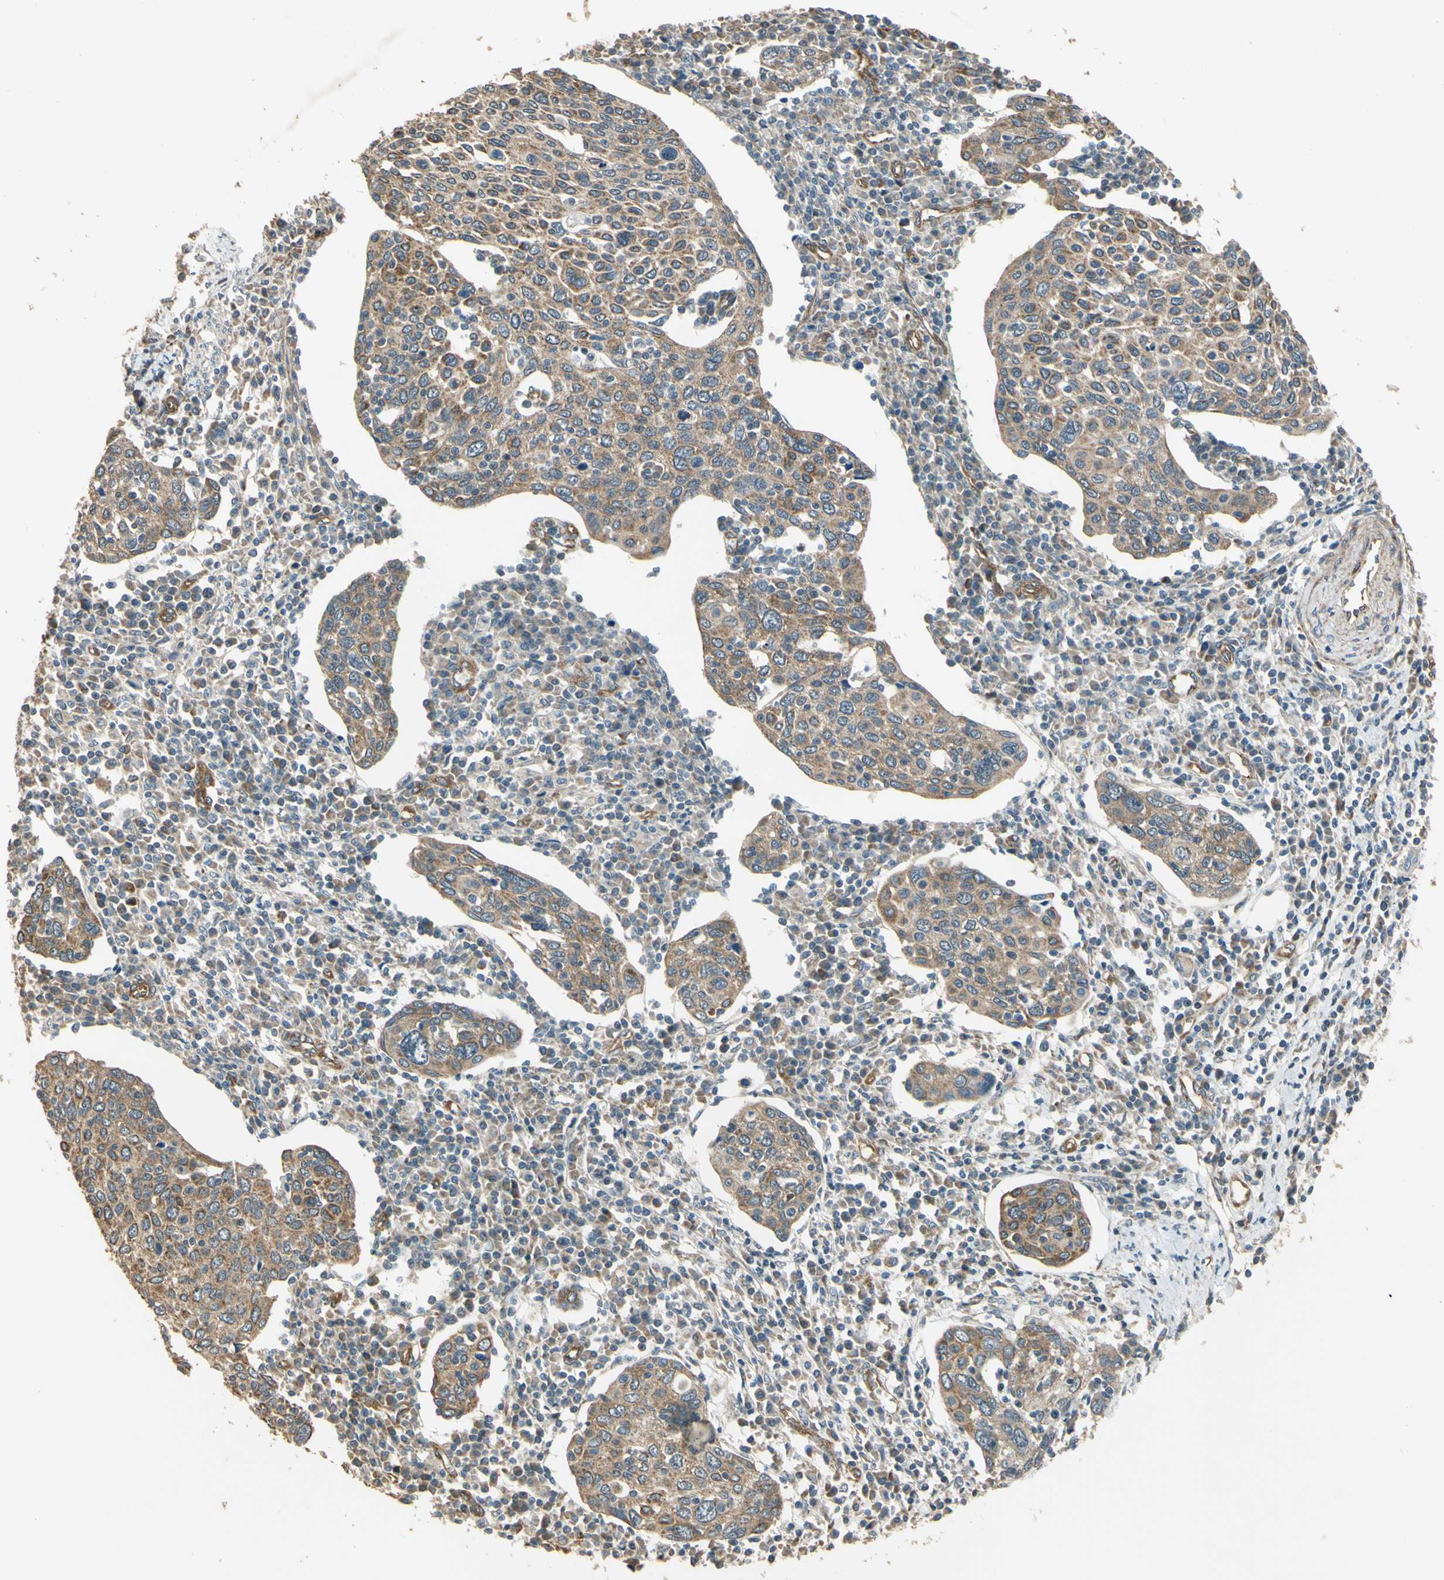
{"staining": {"intensity": "moderate", "quantity": ">75%", "location": "cytoplasmic/membranous"}, "tissue": "cervical cancer", "cell_type": "Tumor cells", "image_type": "cancer", "snomed": [{"axis": "morphology", "description": "Squamous cell carcinoma, NOS"}, {"axis": "topography", "description": "Cervix"}], "caption": "This is an image of immunohistochemistry (IHC) staining of cervical cancer, which shows moderate positivity in the cytoplasmic/membranous of tumor cells.", "gene": "EFNB2", "patient": {"sex": "female", "age": 40}}